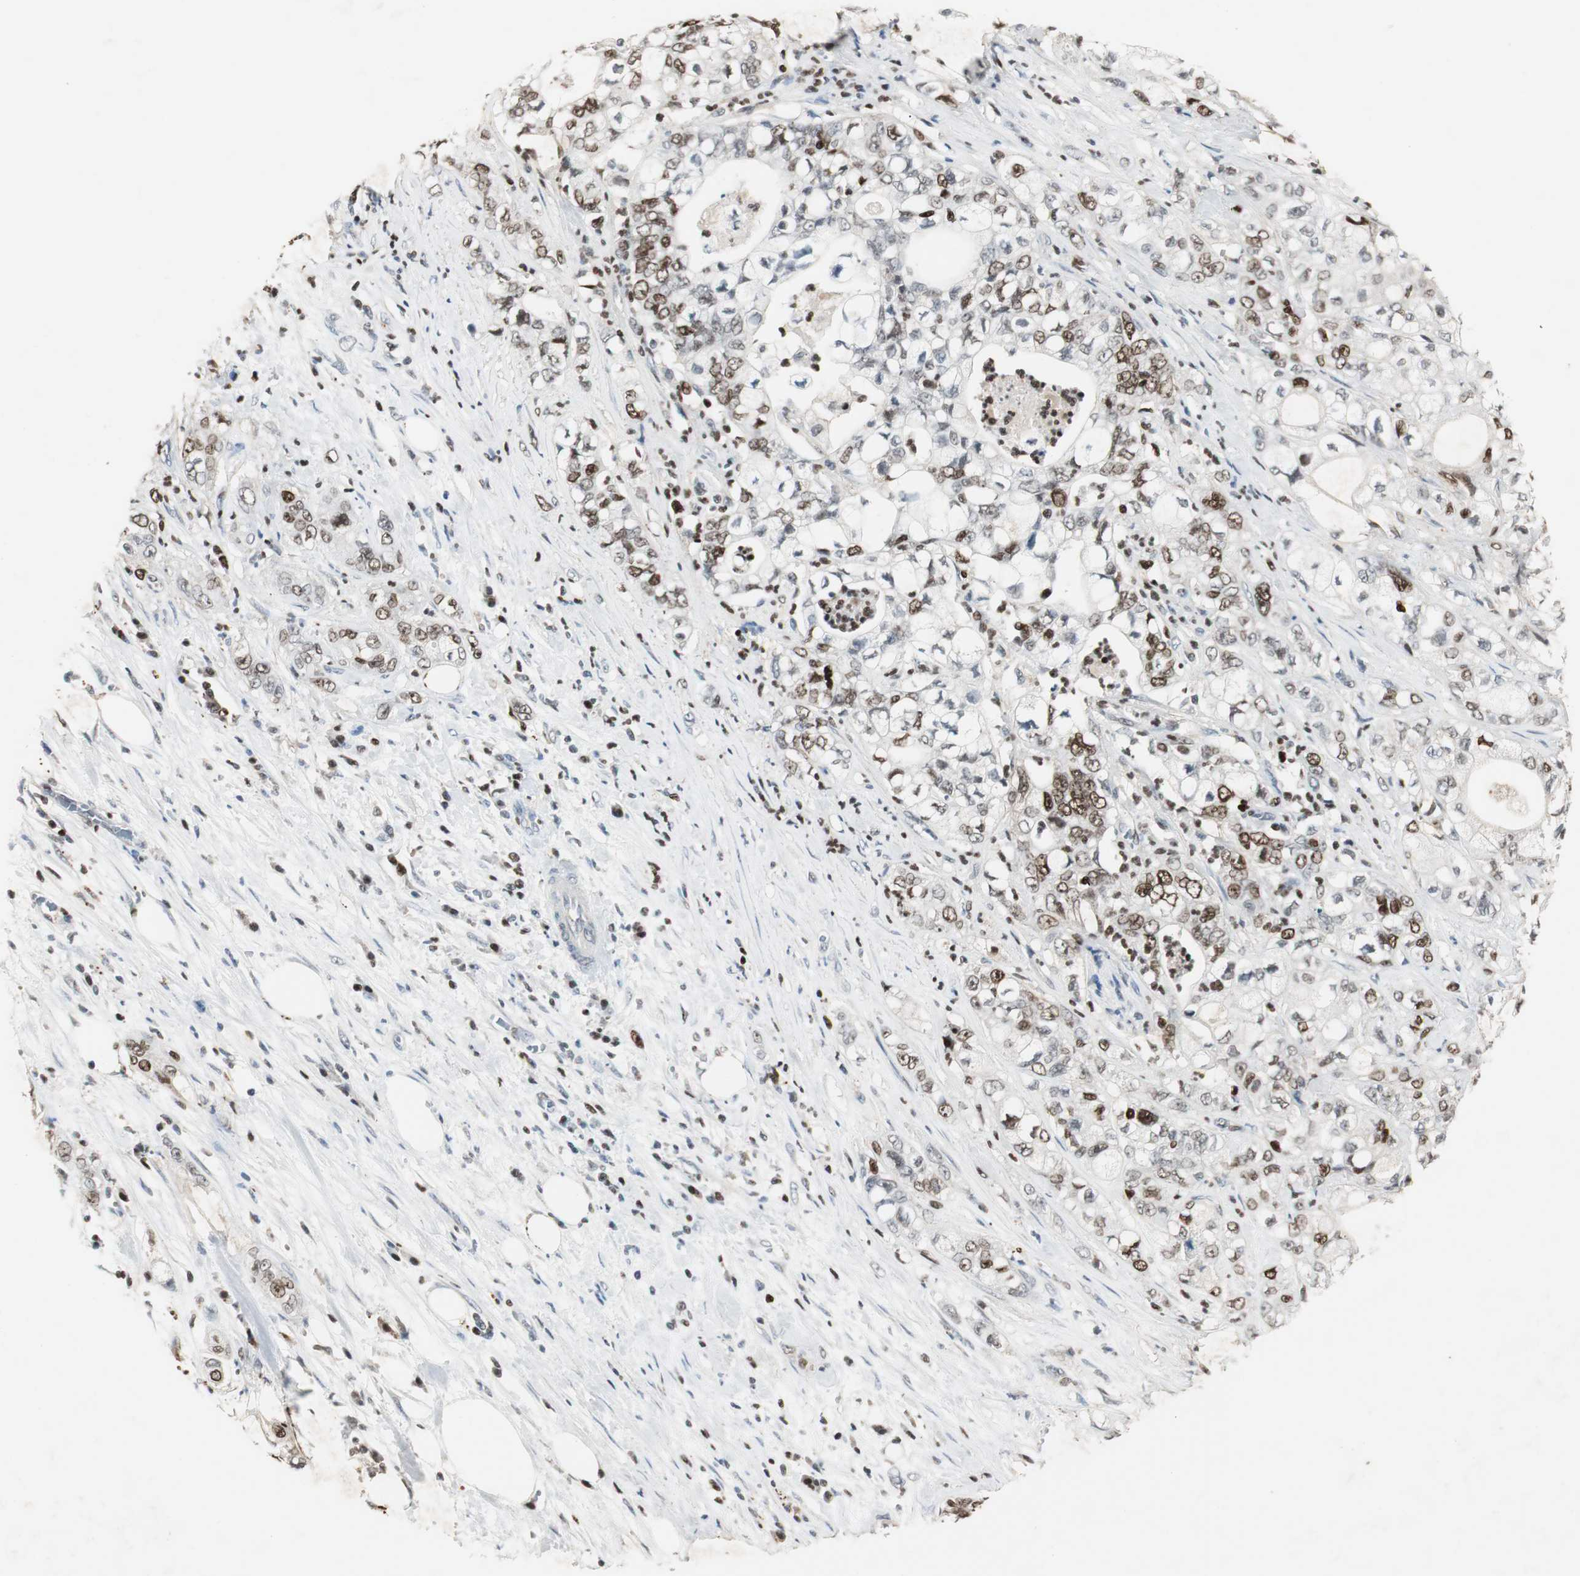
{"staining": {"intensity": "moderate", "quantity": "25%-75%", "location": "nuclear"}, "tissue": "pancreatic cancer", "cell_type": "Tumor cells", "image_type": "cancer", "snomed": [{"axis": "morphology", "description": "Adenocarcinoma, NOS"}, {"axis": "topography", "description": "Pancreas"}], "caption": "The immunohistochemical stain labels moderate nuclear positivity in tumor cells of pancreatic cancer tissue.", "gene": "FEN1", "patient": {"sex": "male", "age": 70}}